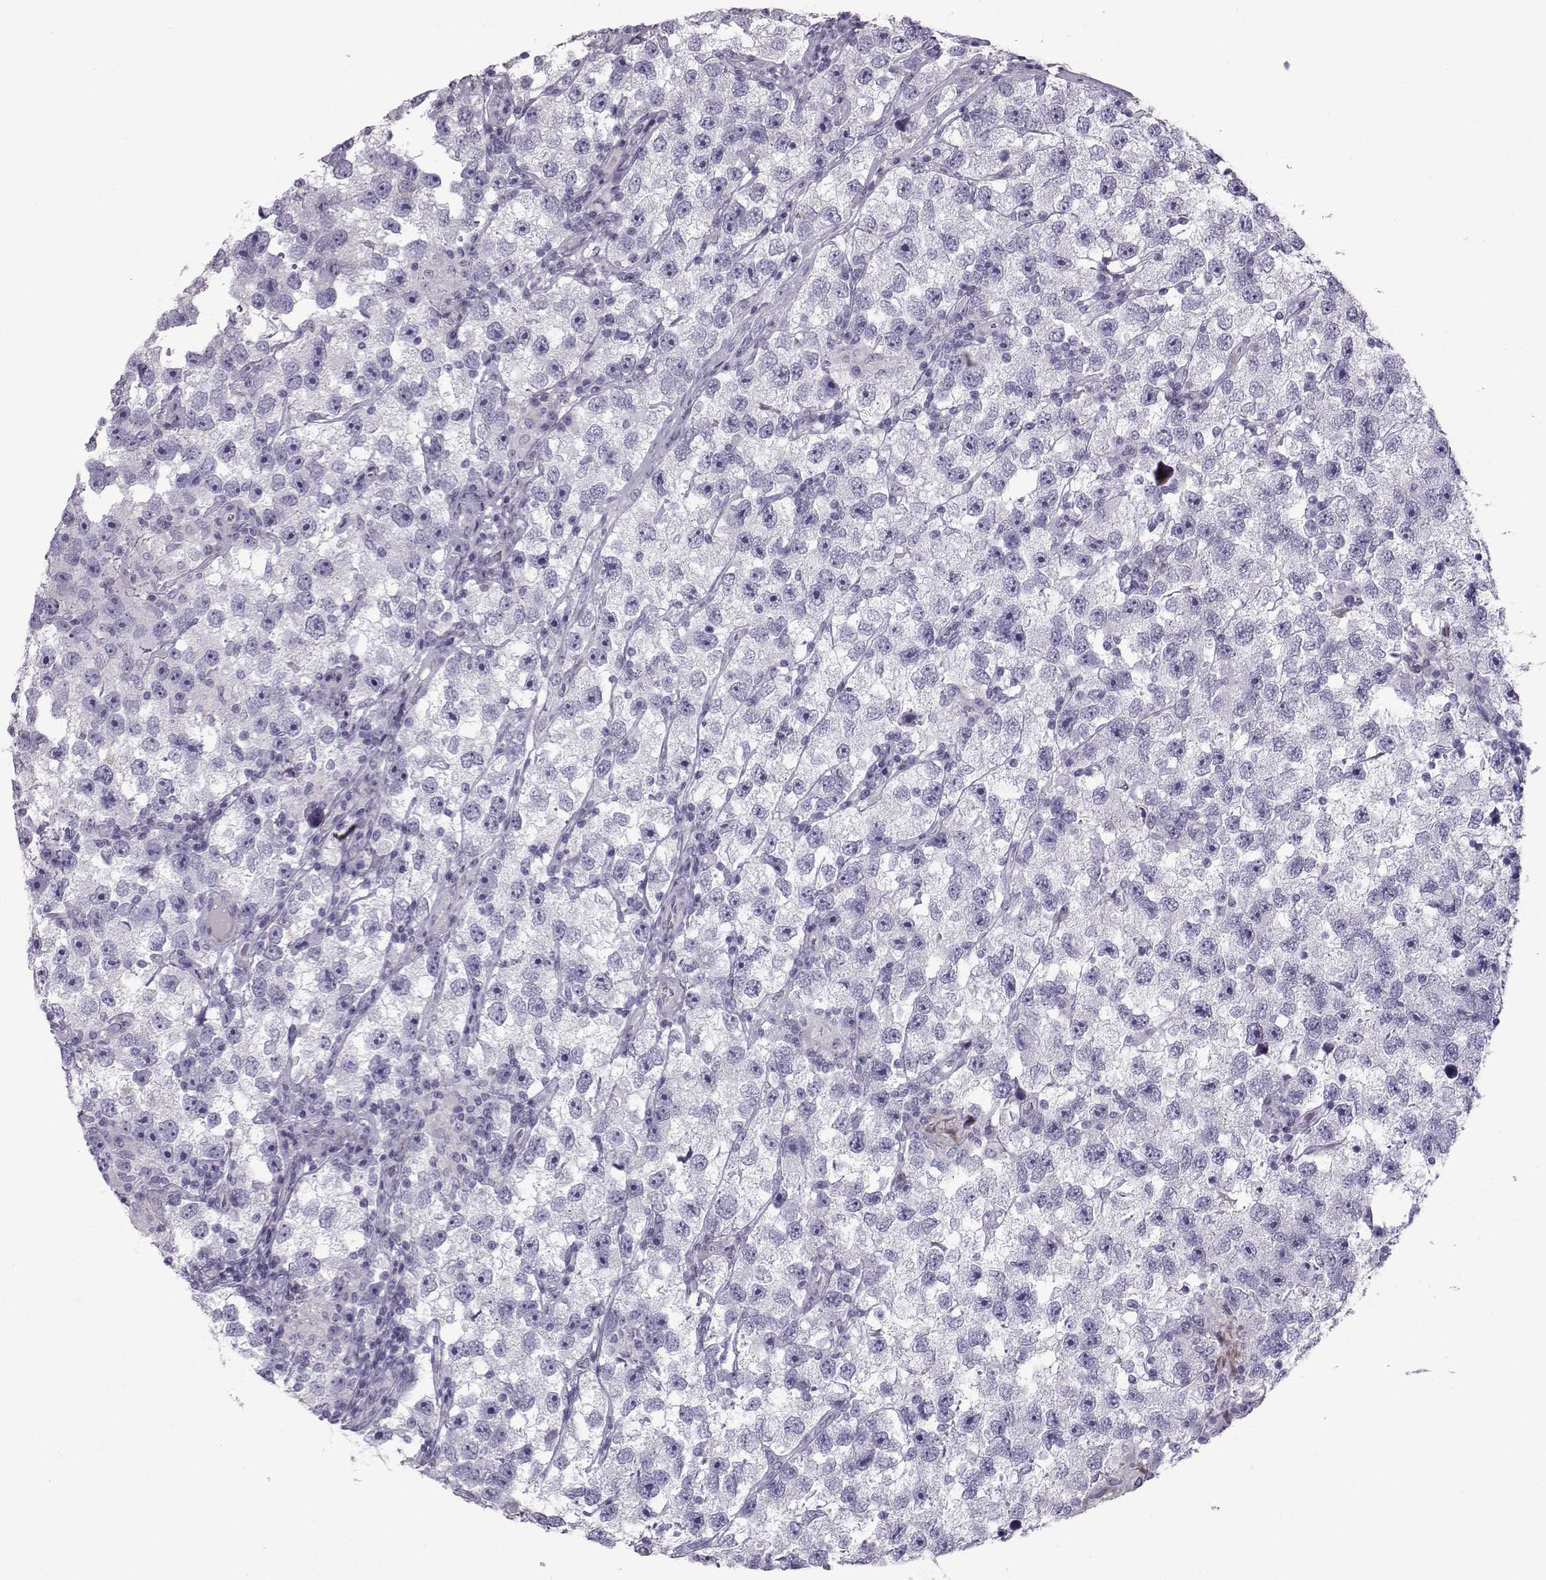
{"staining": {"intensity": "negative", "quantity": "none", "location": "none"}, "tissue": "testis cancer", "cell_type": "Tumor cells", "image_type": "cancer", "snomed": [{"axis": "morphology", "description": "Seminoma, NOS"}, {"axis": "topography", "description": "Testis"}], "caption": "High power microscopy image of an immunohistochemistry micrograph of testis seminoma, revealing no significant positivity in tumor cells.", "gene": "DMRT3", "patient": {"sex": "male", "age": 26}}